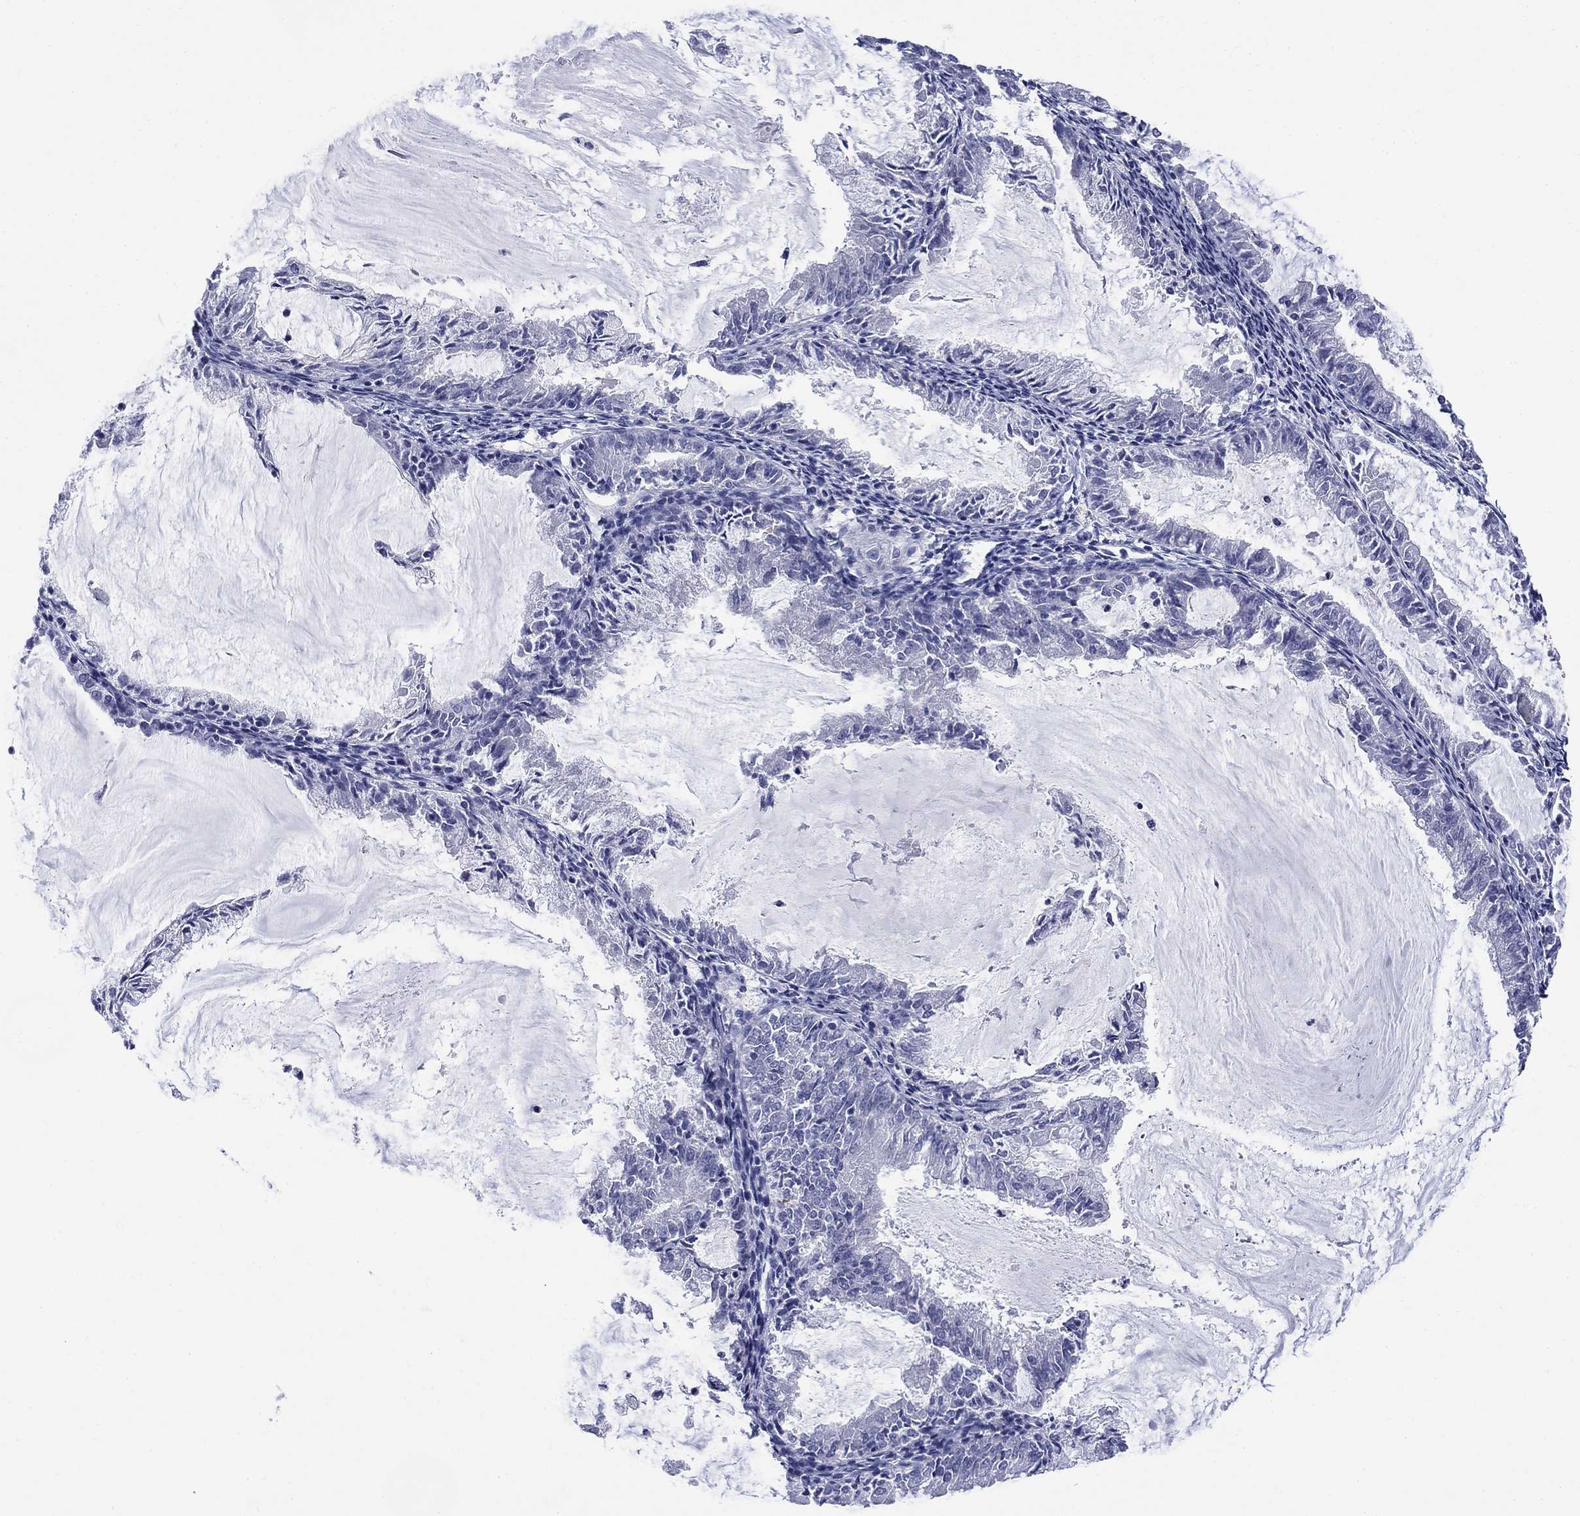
{"staining": {"intensity": "negative", "quantity": "none", "location": "none"}, "tissue": "endometrial cancer", "cell_type": "Tumor cells", "image_type": "cancer", "snomed": [{"axis": "morphology", "description": "Adenocarcinoma, NOS"}, {"axis": "topography", "description": "Endometrium"}], "caption": "Tumor cells are negative for protein expression in human endometrial cancer.", "gene": "PTPRZ1", "patient": {"sex": "female", "age": 57}}